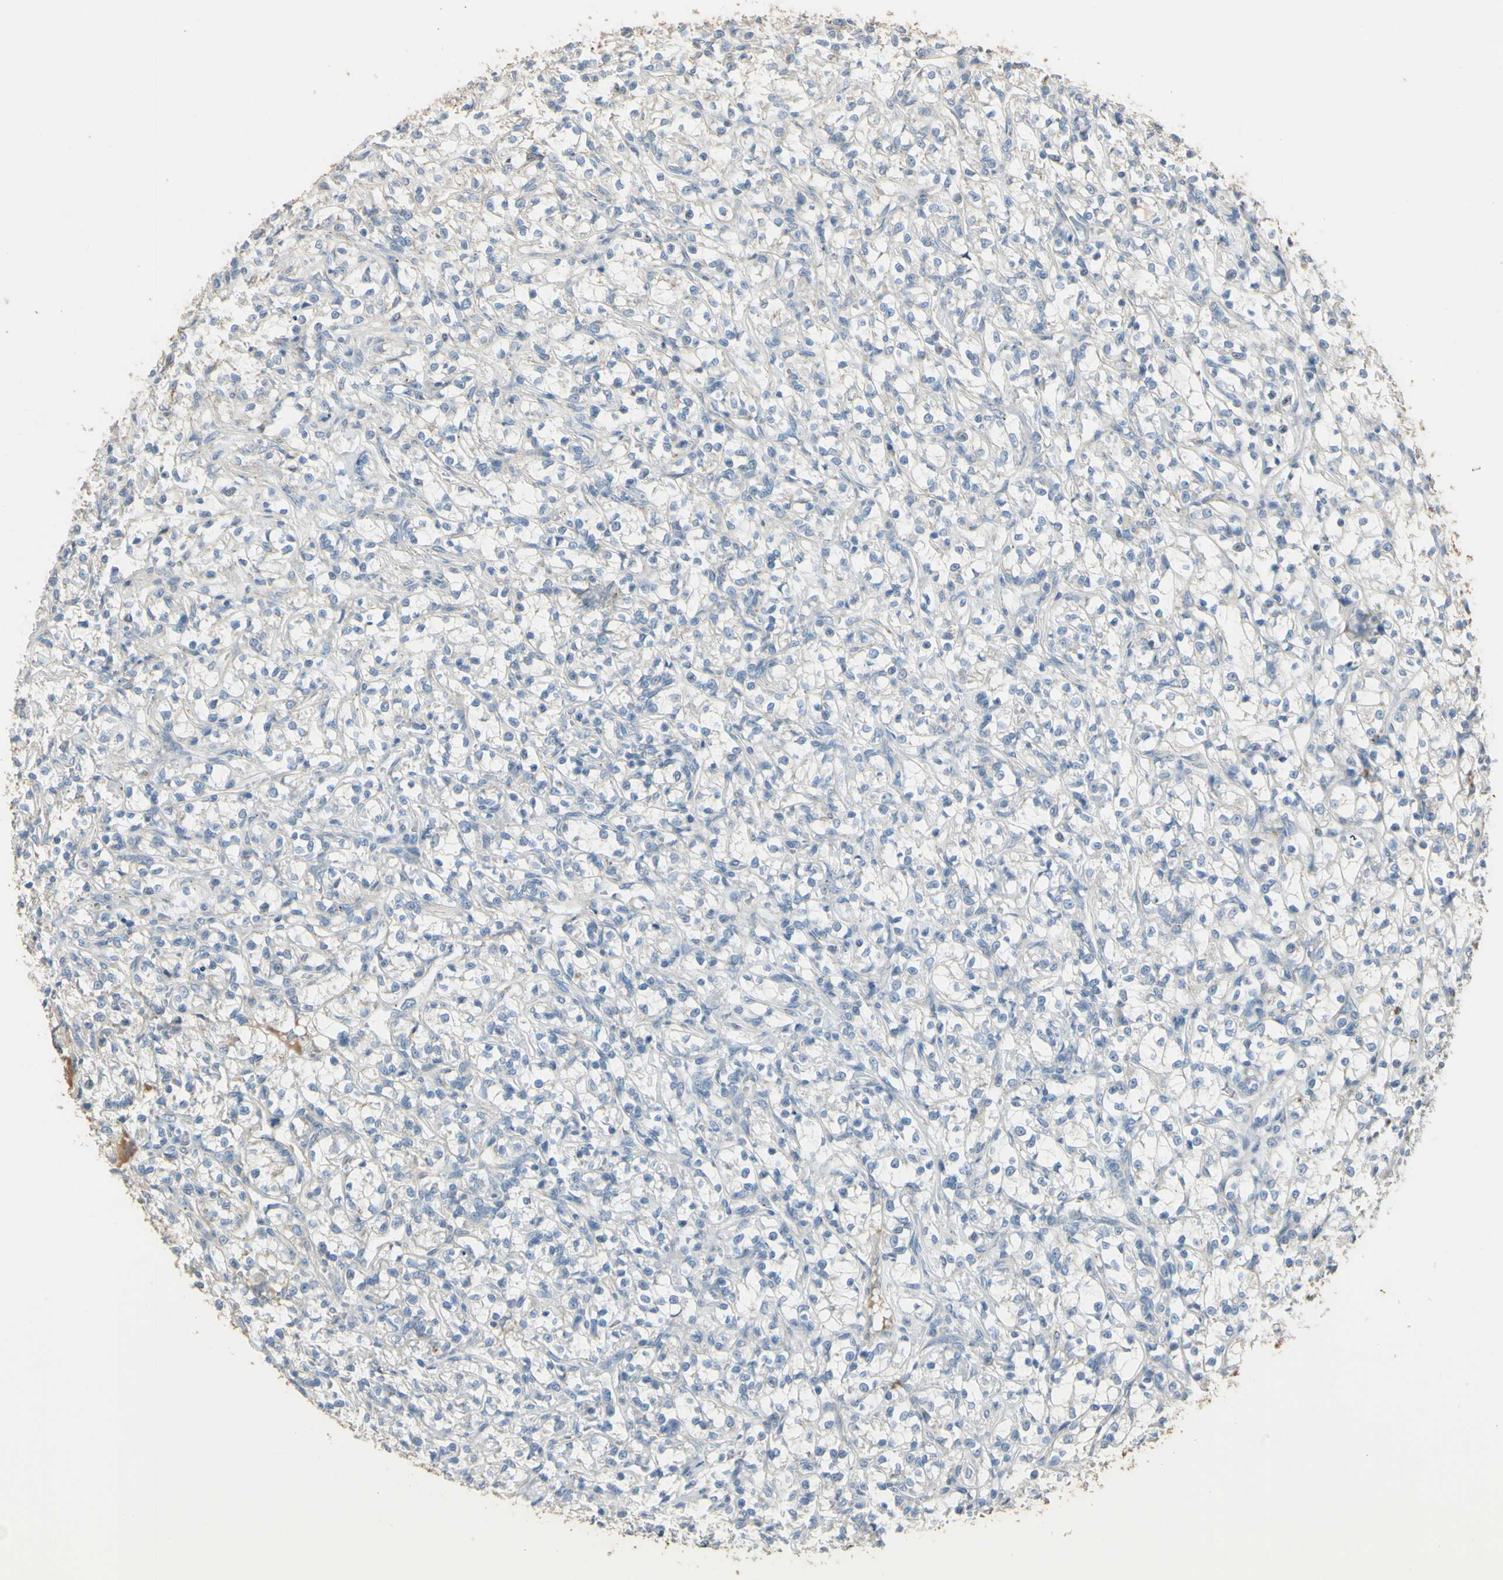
{"staining": {"intensity": "negative", "quantity": "none", "location": "none"}, "tissue": "renal cancer", "cell_type": "Tumor cells", "image_type": "cancer", "snomed": [{"axis": "morphology", "description": "Adenocarcinoma, NOS"}, {"axis": "topography", "description": "Kidney"}], "caption": "The immunohistochemistry (IHC) photomicrograph has no significant staining in tumor cells of renal adenocarcinoma tissue. (Brightfield microscopy of DAB (3,3'-diaminobenzidine) immunohistochemistry at high magnification).", "gene": "ANGPTL1", "patient": {"sex": "female", "age": 69}}